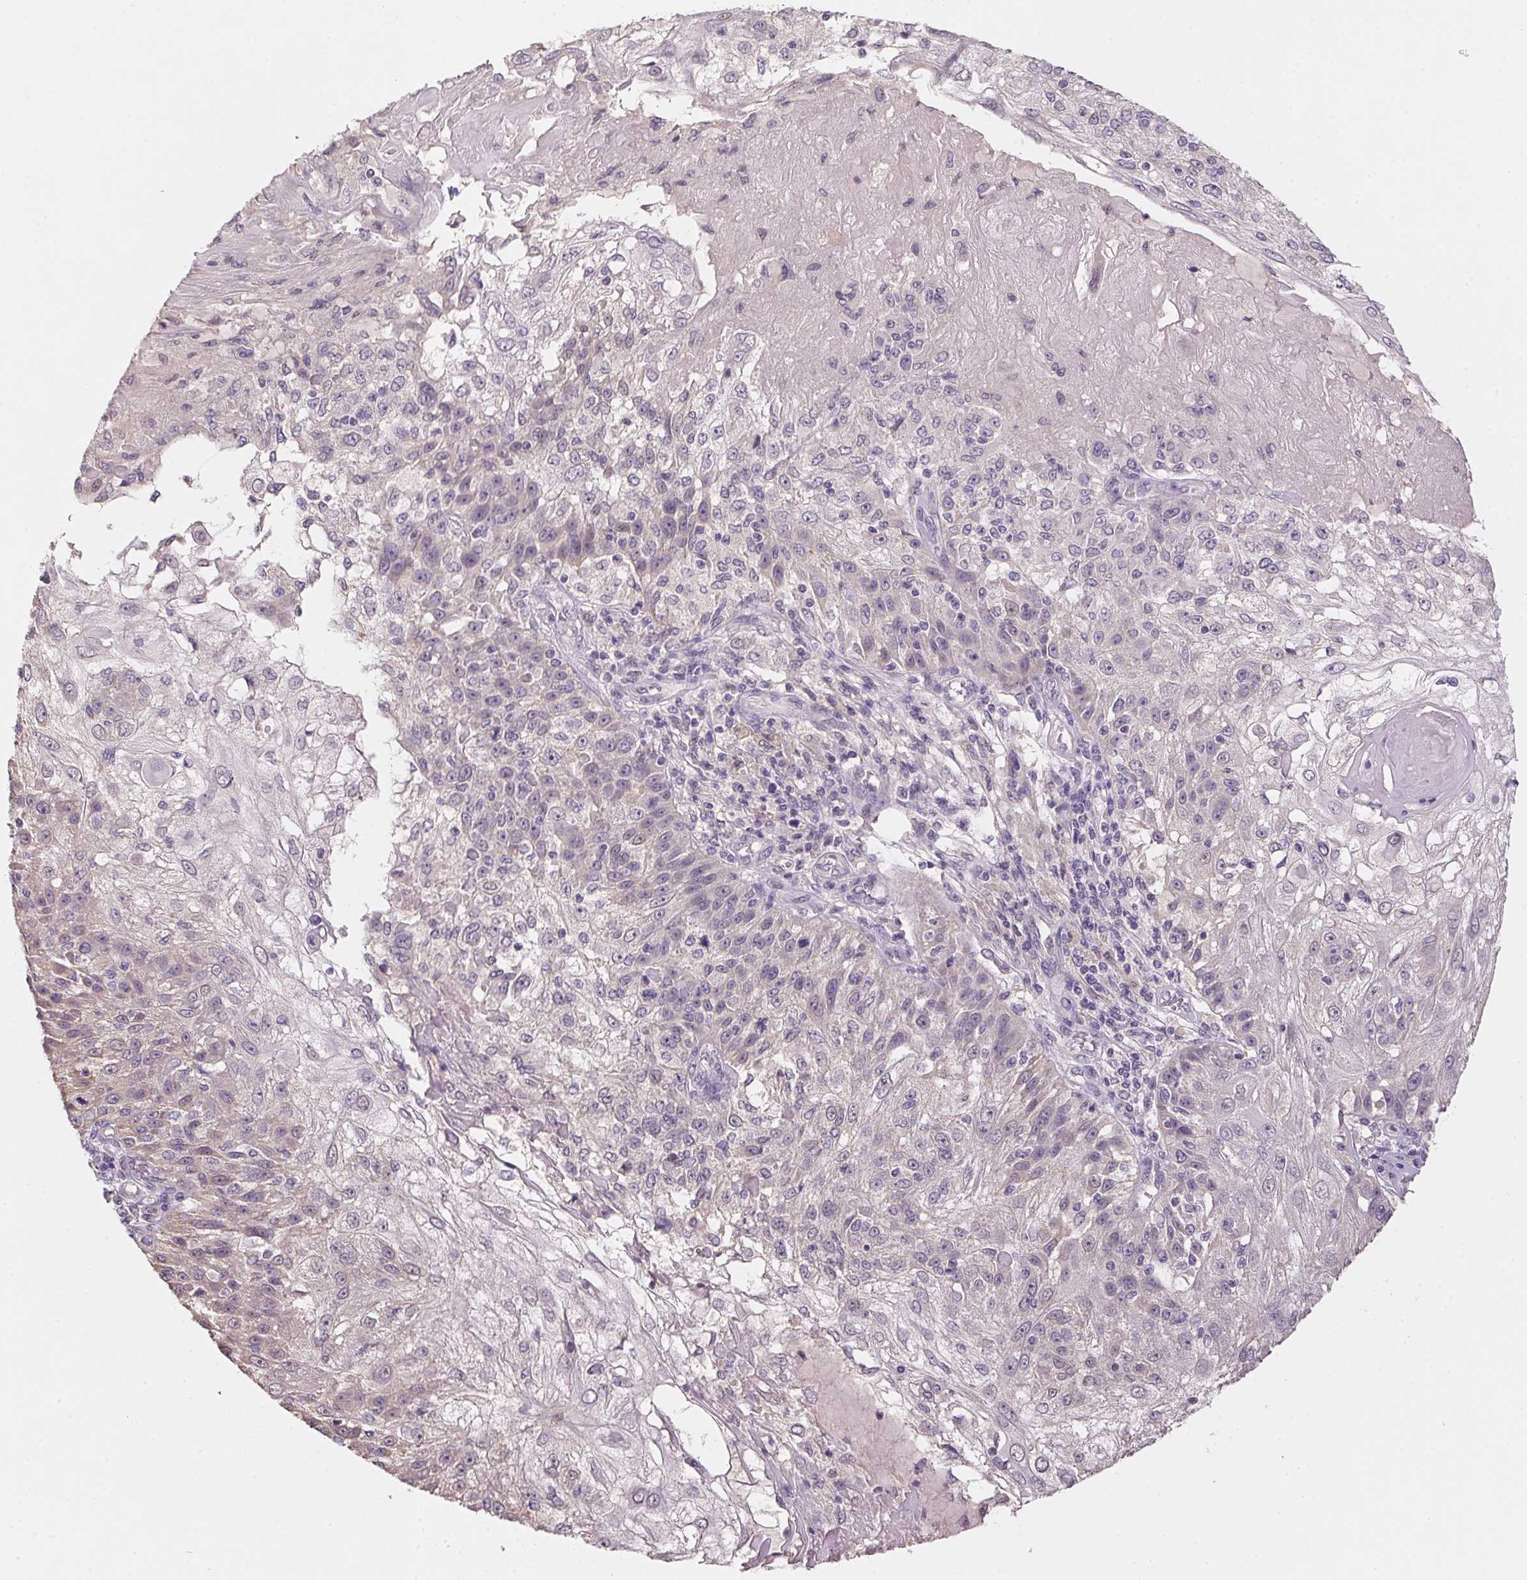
{"staining": {"intensity": "negative", "quantity": "none", "location": "none"}, "tissue": "skin cancer", "cell_type": "Tumor cells", "image_type": "cancer", "snomed": [{"axis": "morphology", "description": "Normal tissue, NOS"}, {"axis": "morphology", "description": "Squamous cell carcinoma, NOS"}, {"axis": "topography", "description": "Skin"}], "caption": "This is a micrograph of immunohistochemistry staining of skin squamous cell carcinoma, which shows no expression in tumor cells.", "gene": "ALDH8A1", "patient": {"sex": "female", "age": 83}}